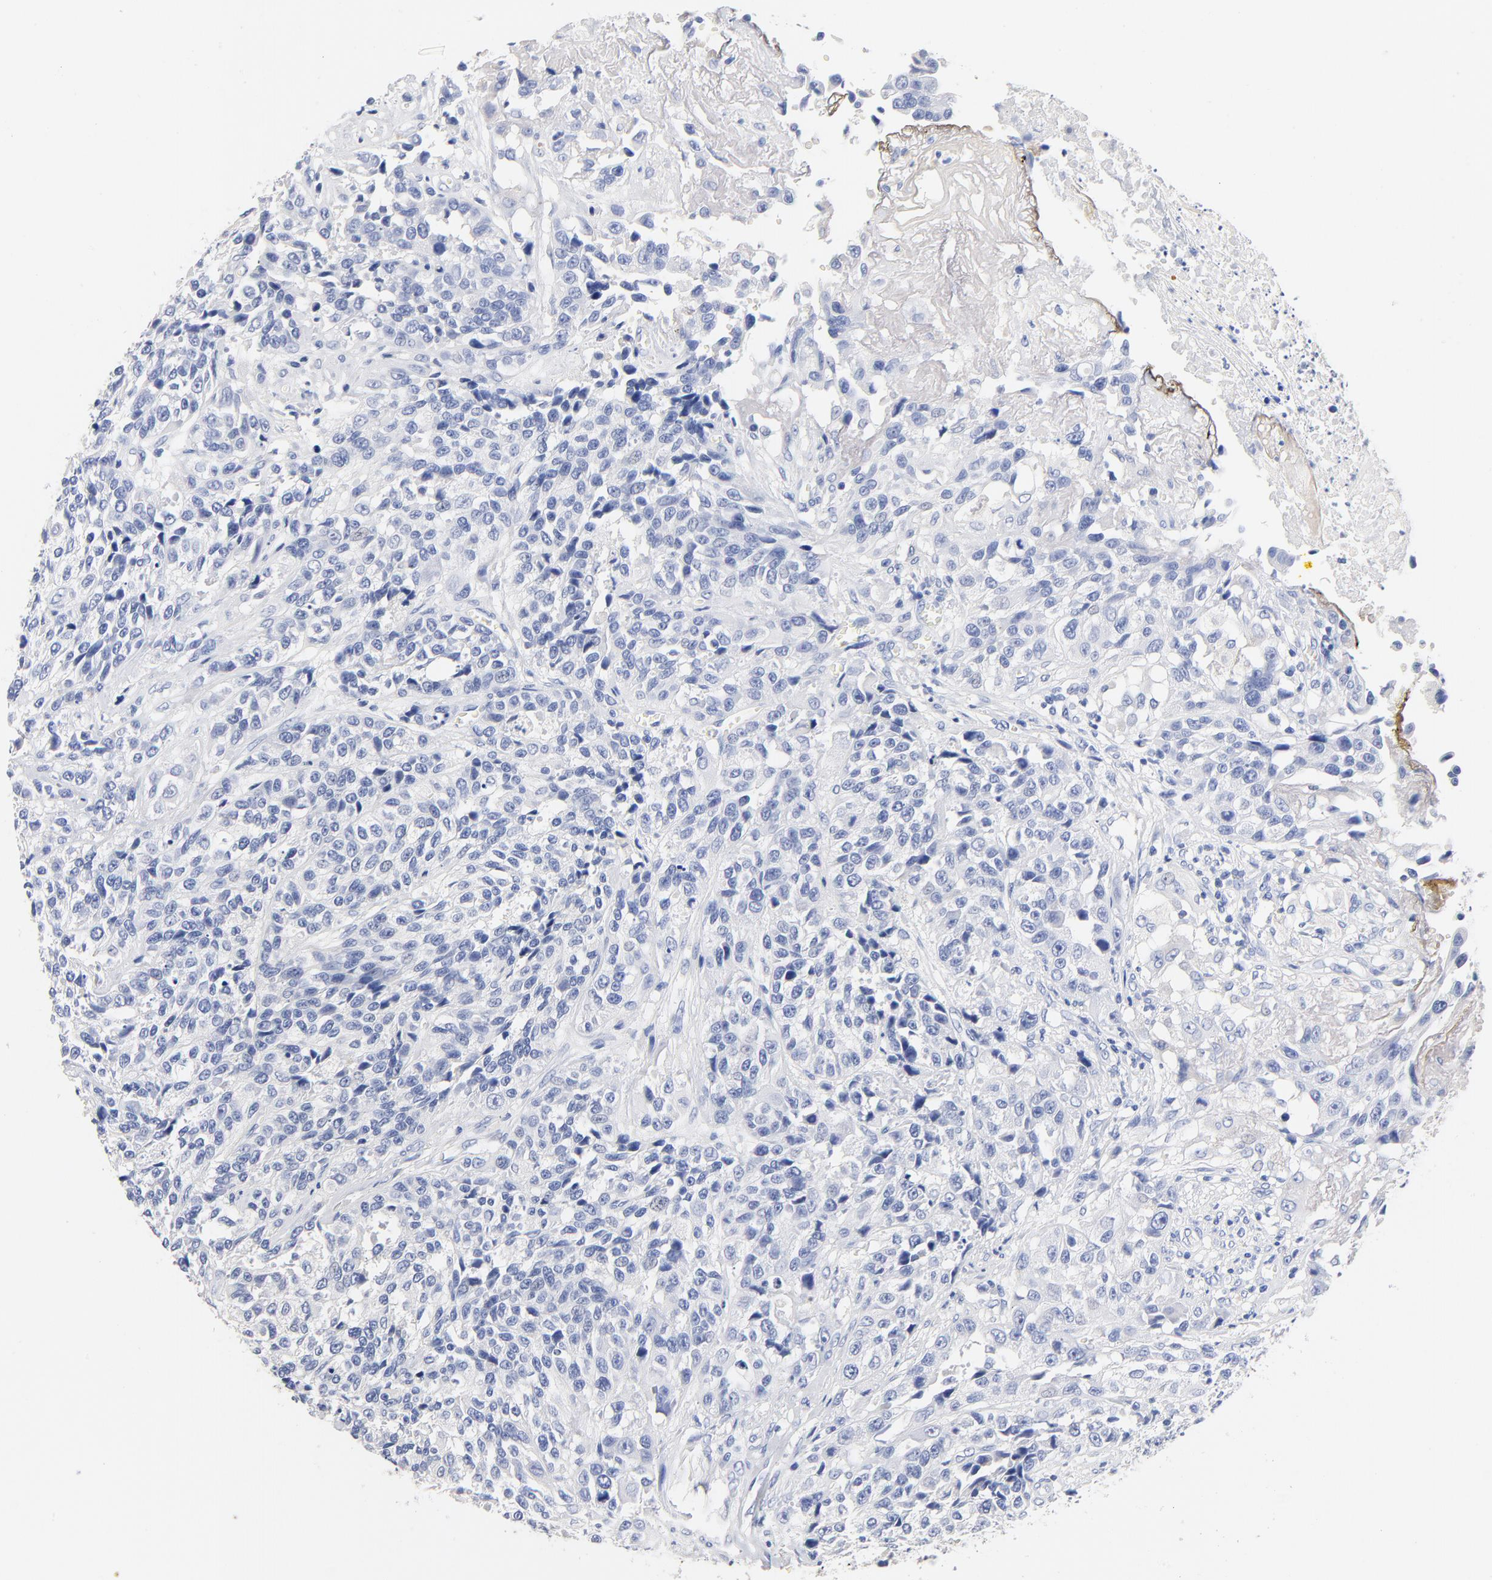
{"staining": {"intensity": "negative", "quantity": "none", "location": "none"}, "tissue": "urothelial cancer", "cell_type": "Tumor cells", "image_type": "cancer", "snomed": [{"axis": "morphology", "description": "Urothelial carcinoma, High grade"}, {"axis": "topography", "description": "Urinary bladder"}], "caption": "Urothelial cancer stained for a protein using immunohistochemistry shows no expression tumor cells.", "gene": "CPS1", "patient": {"sex": "female", "age": 81}}